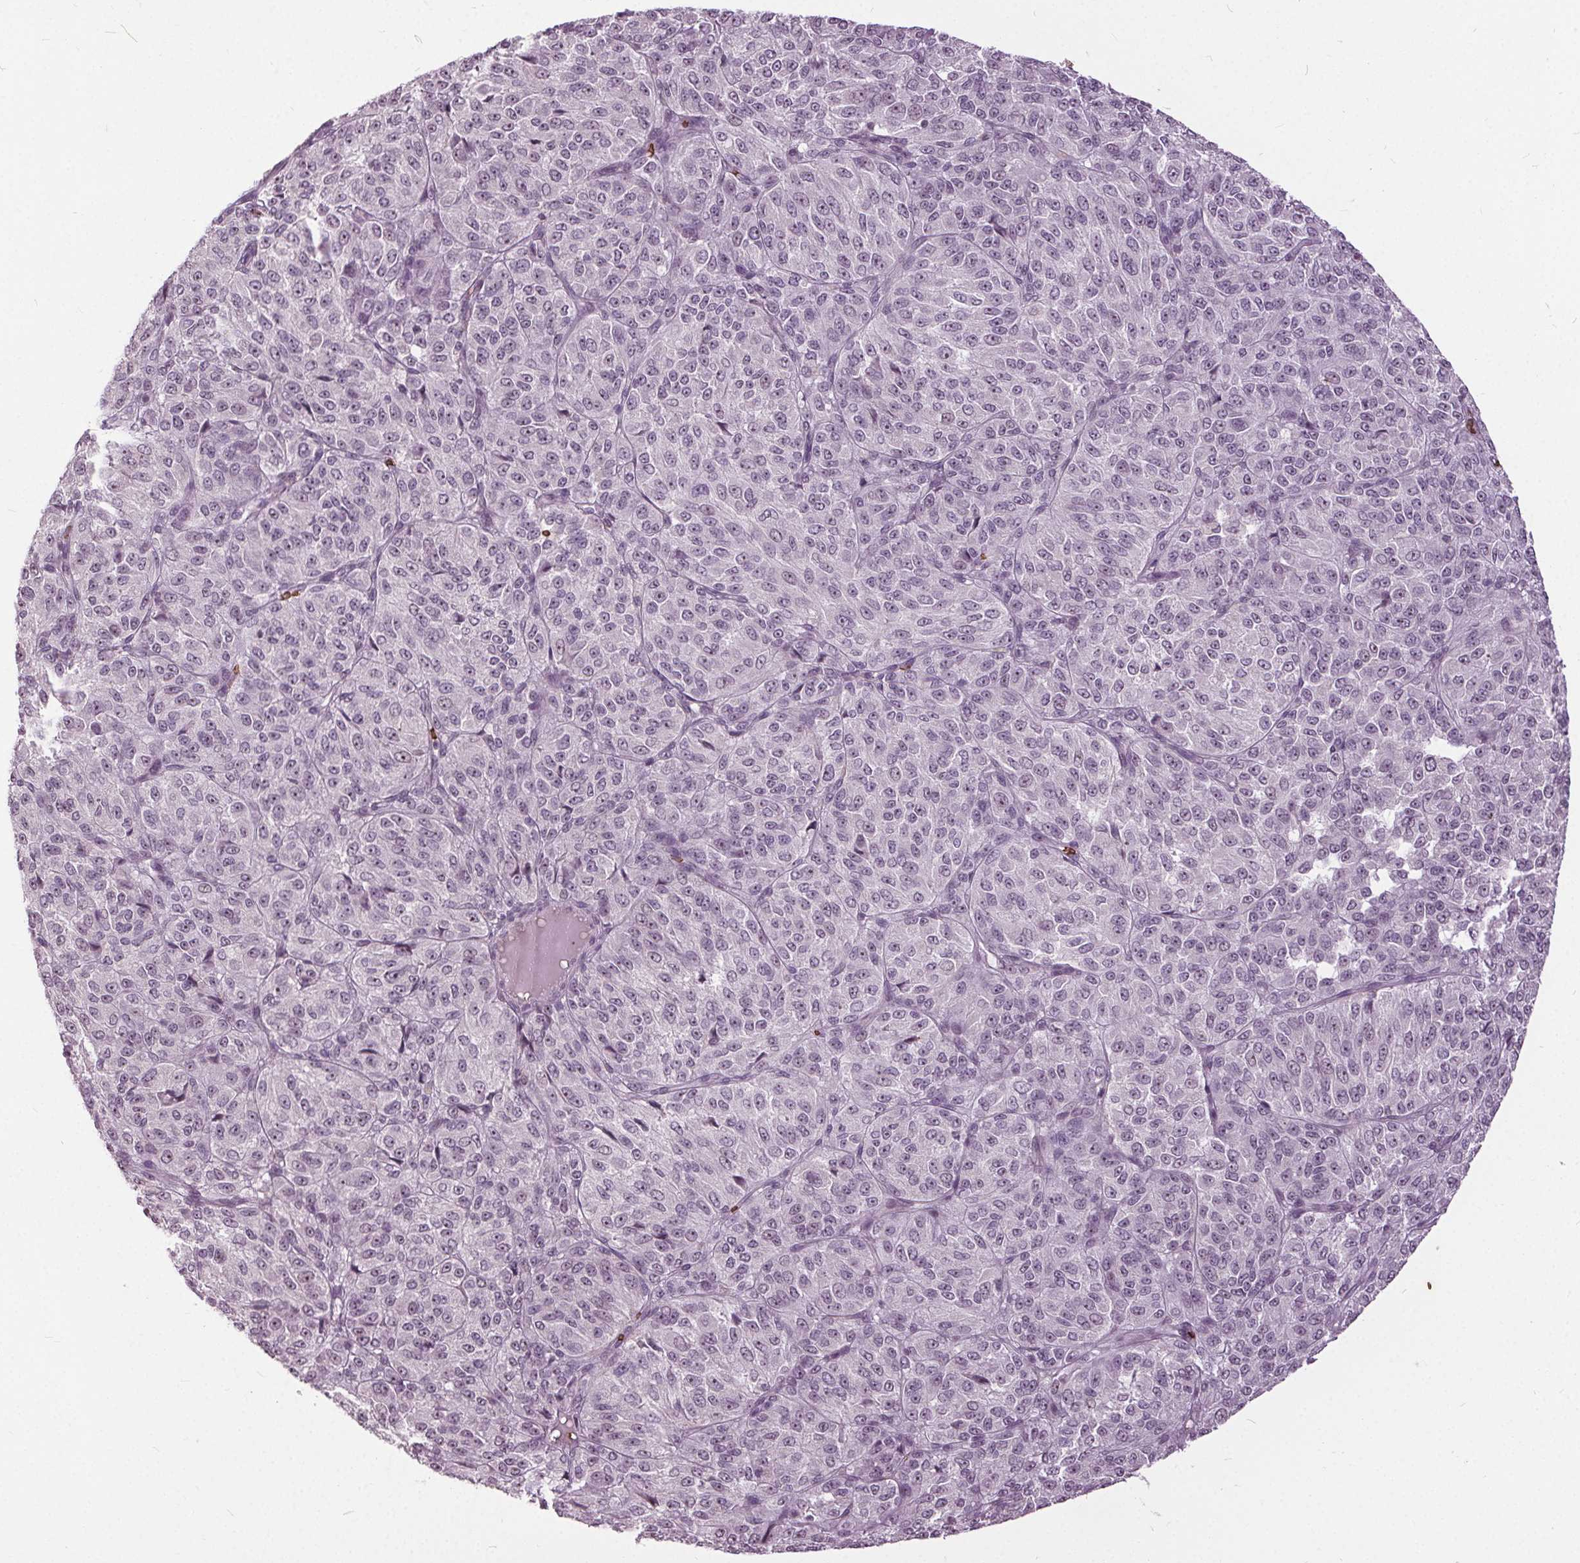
{"staining": {"intensity": "negative", "quantity": "none", "location": "none"}, "tissue": "melanoma", "cell_type": "Tumor cells", "image_type": "cancer", "snomed": [{"axis": "morphology", "description": "Malignant melanoma, Metastatic site"}, {"axis": "topography", "description": "Brain"}], "caption": "This is an IHC photomicrograph of human malignant melanoma (metastatic site). There is no positivity in tumor cells.", "gene": "SLC4A1", "patient": {"sex": "female", "age": 56}}